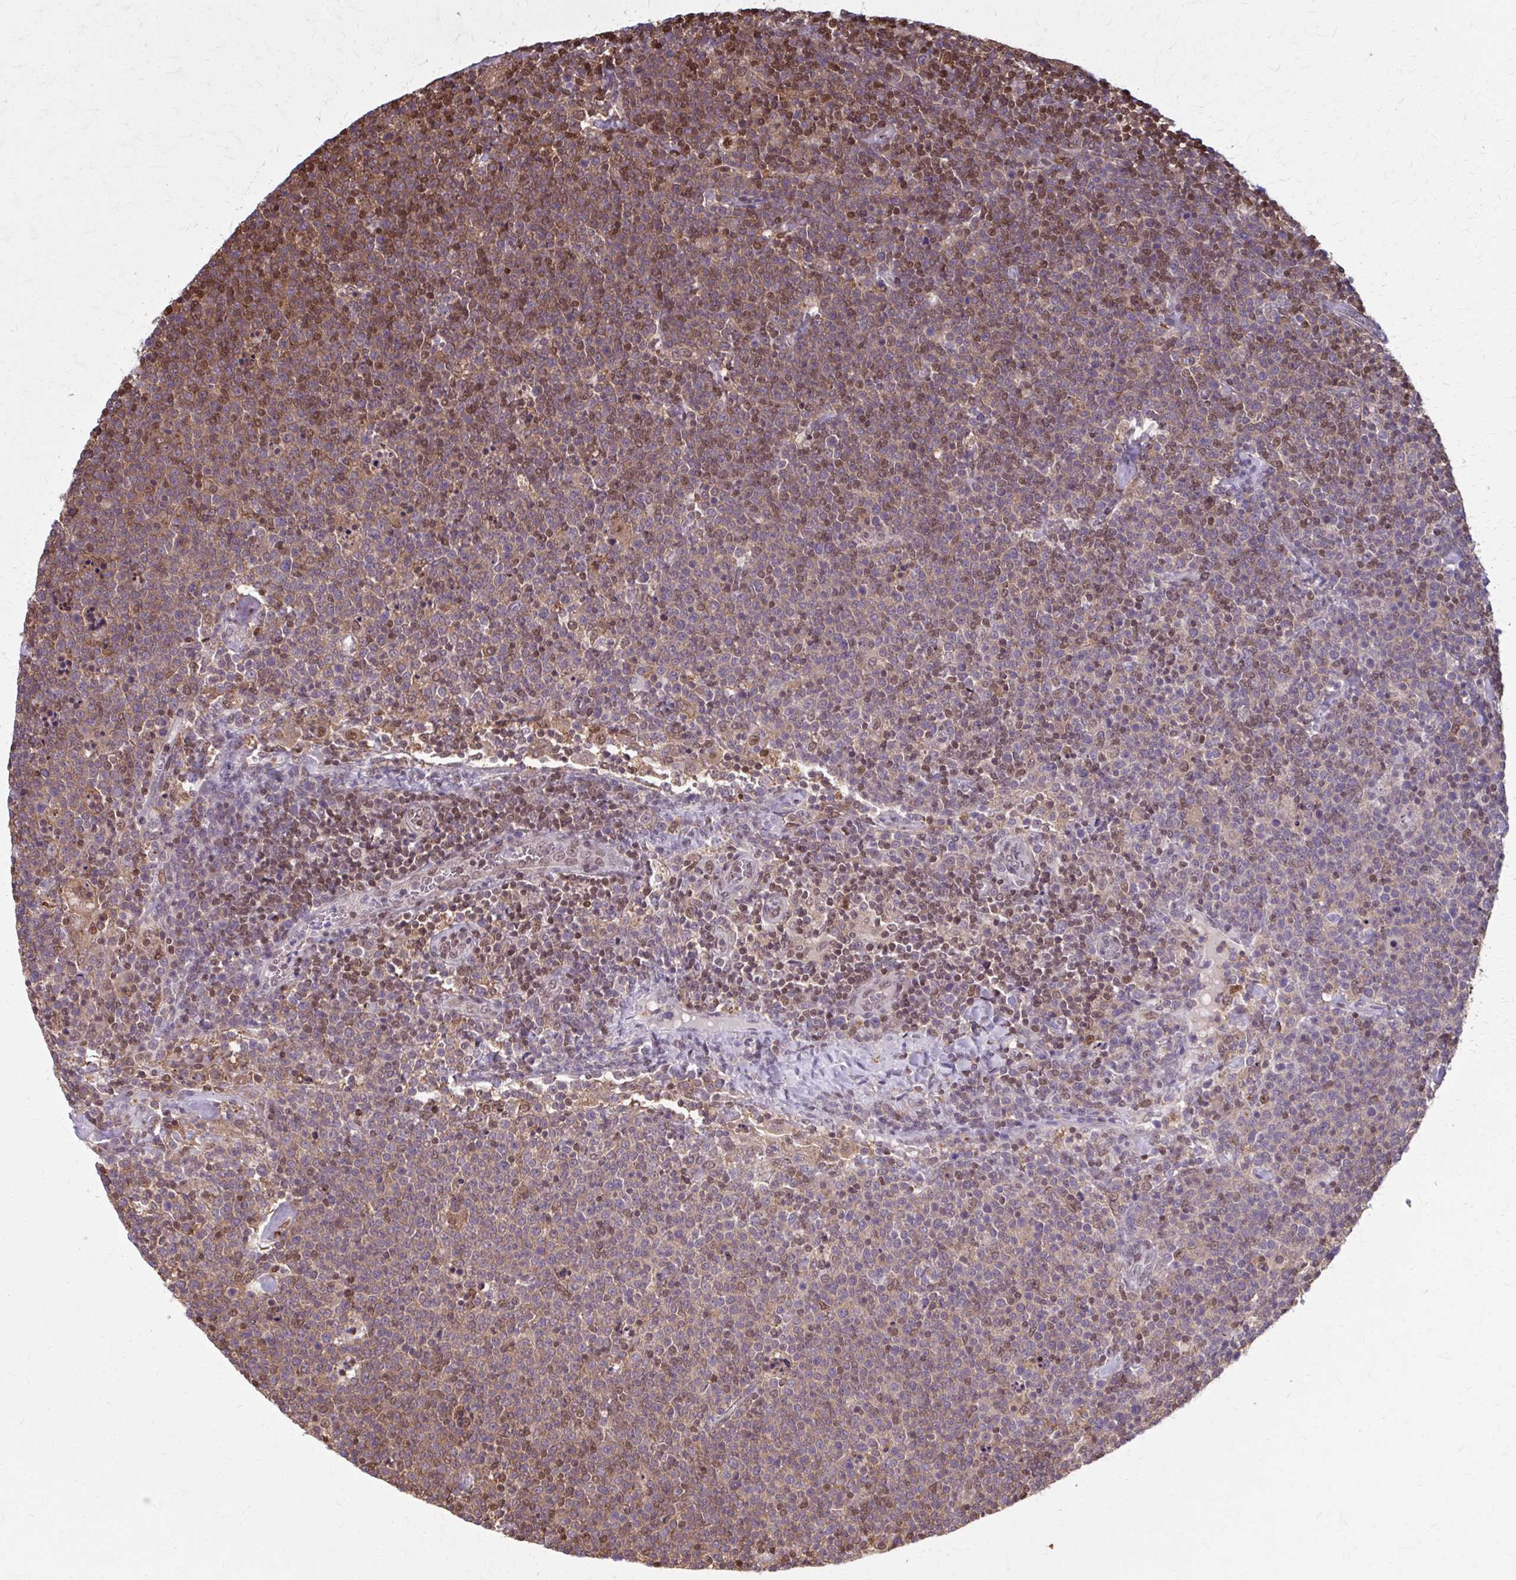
{"staining": {"intensity": "weak", "quantity": "25%-75%", "location": "cytoplasmic/membranous,nuclear"}, "tissue": "lymphoma", "cell_type": "Tumor cells", "image_type": "cancer", "snomed": [{"axis": "morphology", "description": "Malignant lymphoma, non-Hodgkin's type, High grade"}, {"axis": "topography", "description": "Lymph node"}], "caption": "High-grade malignant lymphoma, non-Hodgkin's type stained for a protein demonstrates weak cytoplasmic/membranous and nuclear positivity in tumor cells.", "gene": "MDH1", "patient": {"sex": "male", "age": 61}}